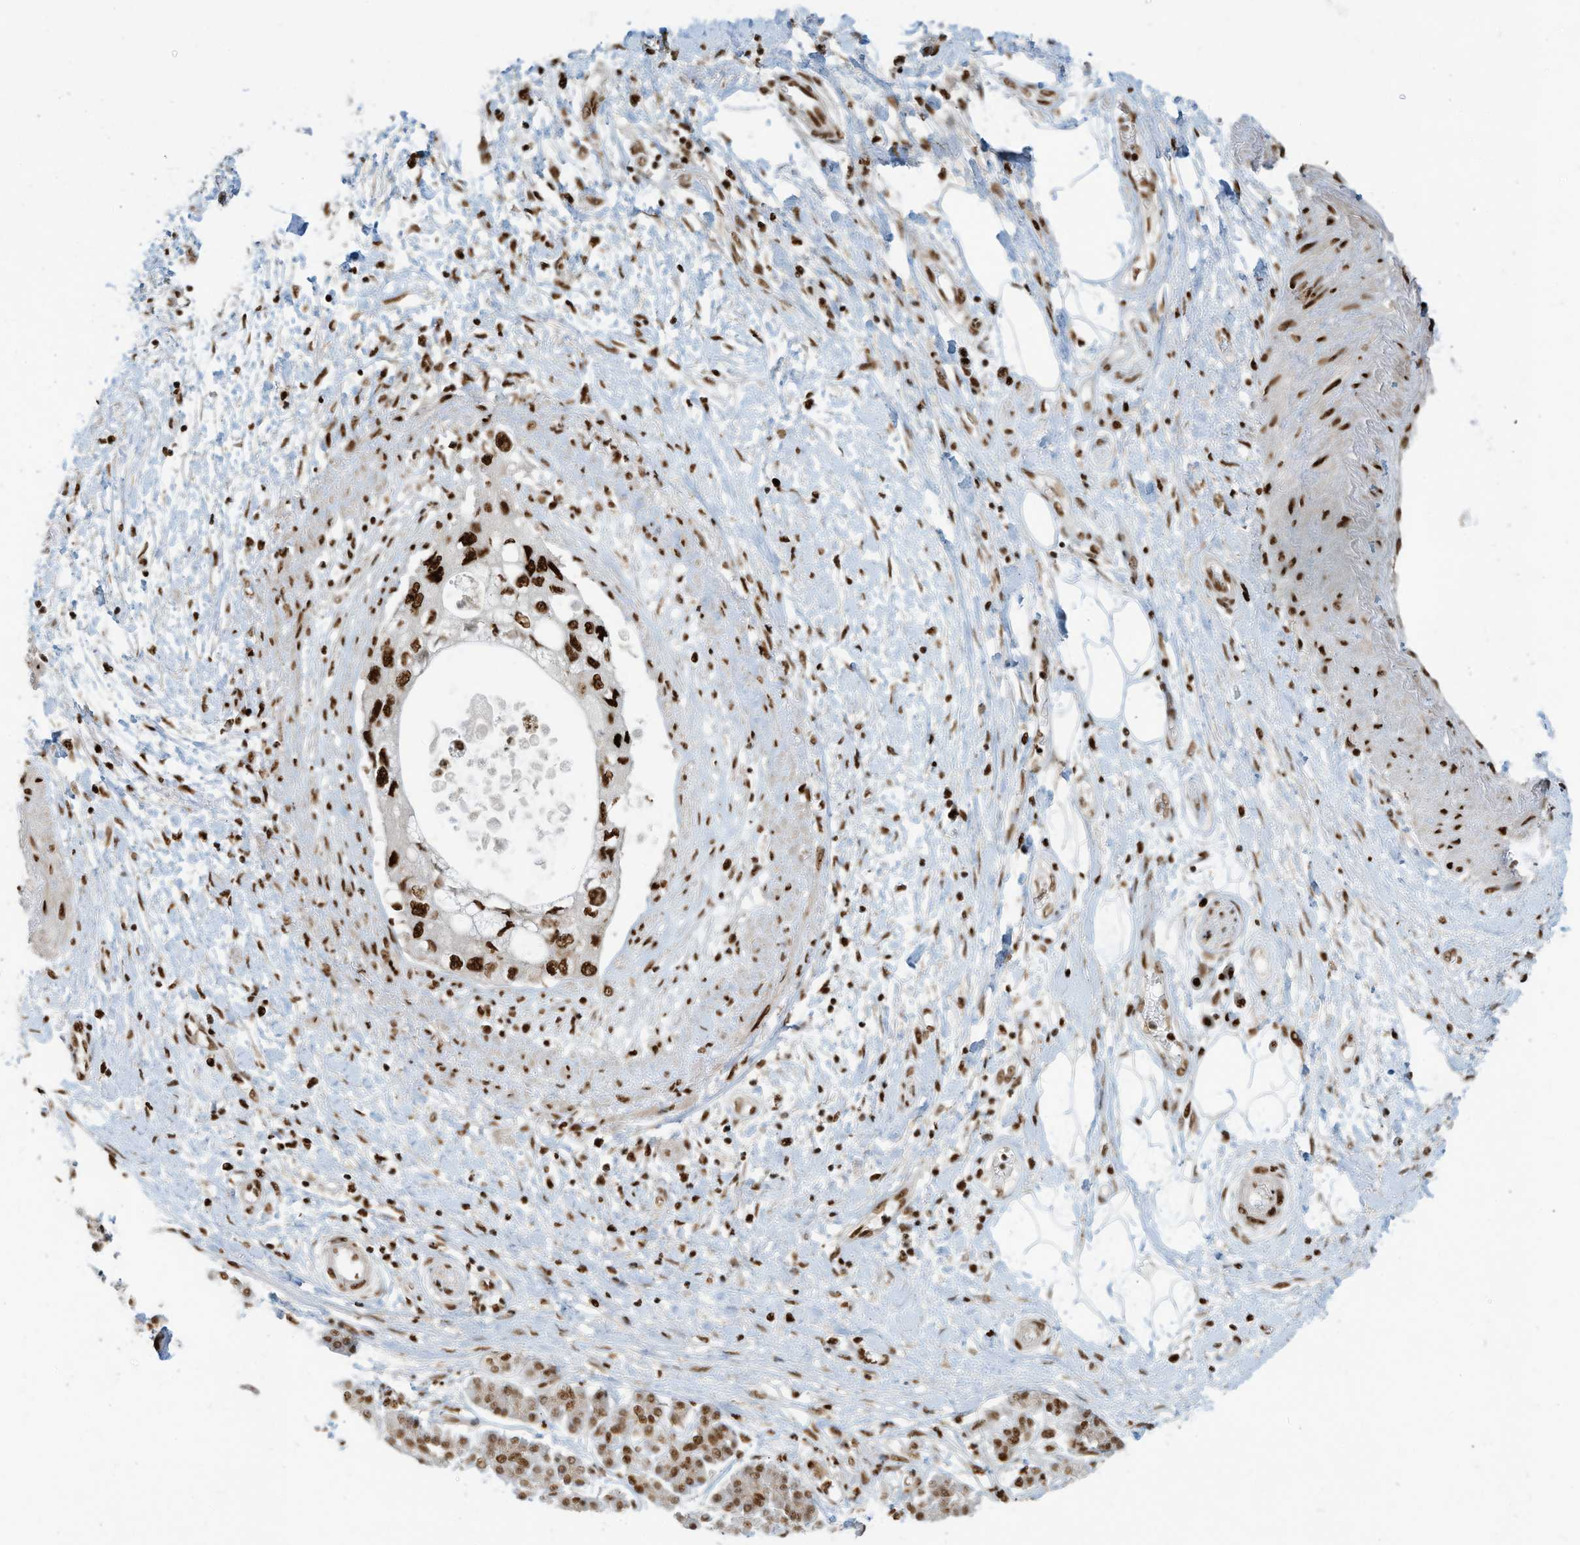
{"staining": {"intensity": "strong", "quantity": ">75%", "location": "nuclear"}, "tissue": "pancreatic cancer", "cell_type": "Tumor cells", "image_type": "cancer", "snomed": [{"axis": "morphology", "description": "Adenocarcinoma, NOS"}, {"axis": "topography", "description": "Pancreas"}], "caption": "Tumor cells demonstrate high levels of strong nuclear positivity in about >75% of cells in human pancreatic adenocarcinoma.", "gene": "SAMD15", "patient": {"sex": "female", "age": 73}}